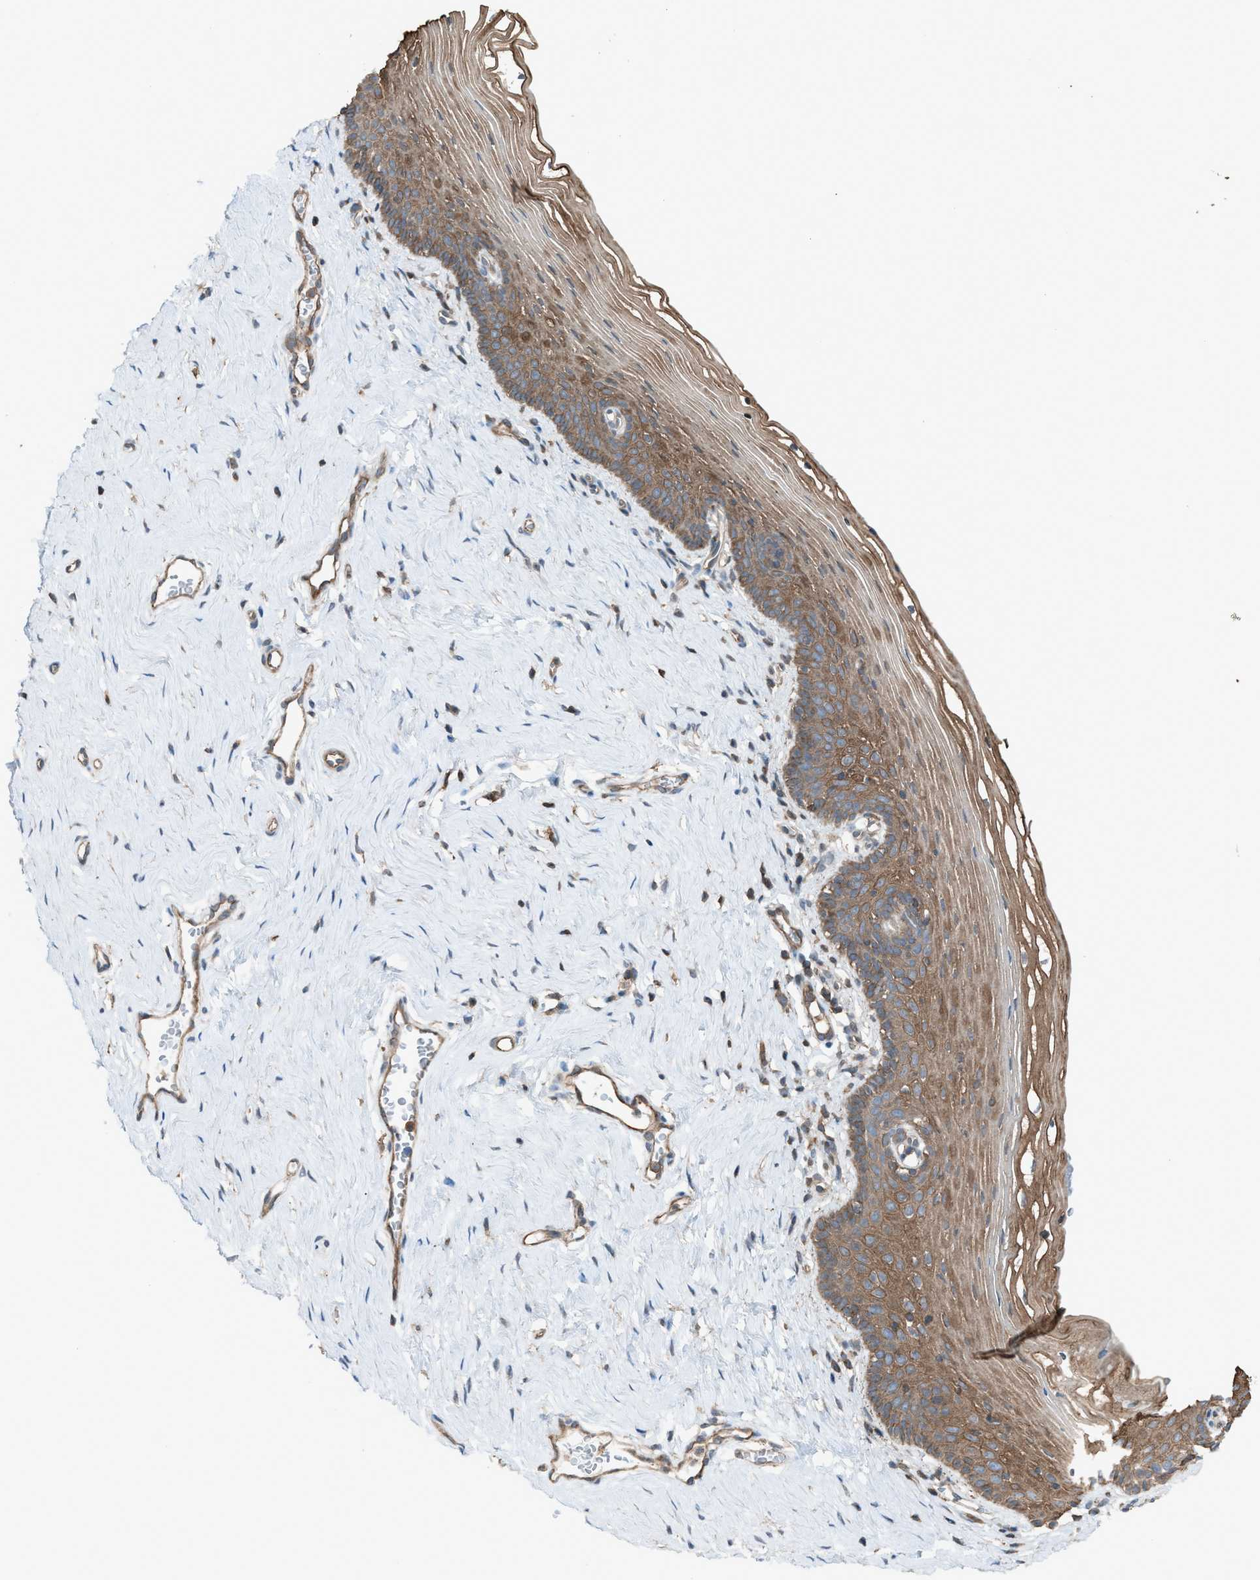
{"staining": {"intensity": "moderate", "quantity": ">75%", "location": "cytoplasmic/membranous"}, "tissue": "vagina", "cell_type": "Squamous epithelial cells", "image_type": "normal", "snomed": [{"axis": "morphology", "description": "Normal tissue, NOS"}, {"axis": "topography", "description": "Vagina"}], "caption": "Immunohistochemistry of normal vagina displays medium levels of moderate cytoplasmic/membranous staining in approximately >75% of squamous epithelial cells.", "gene": "DYRK1A", "patient": {"sex": "female", "age": 32}}